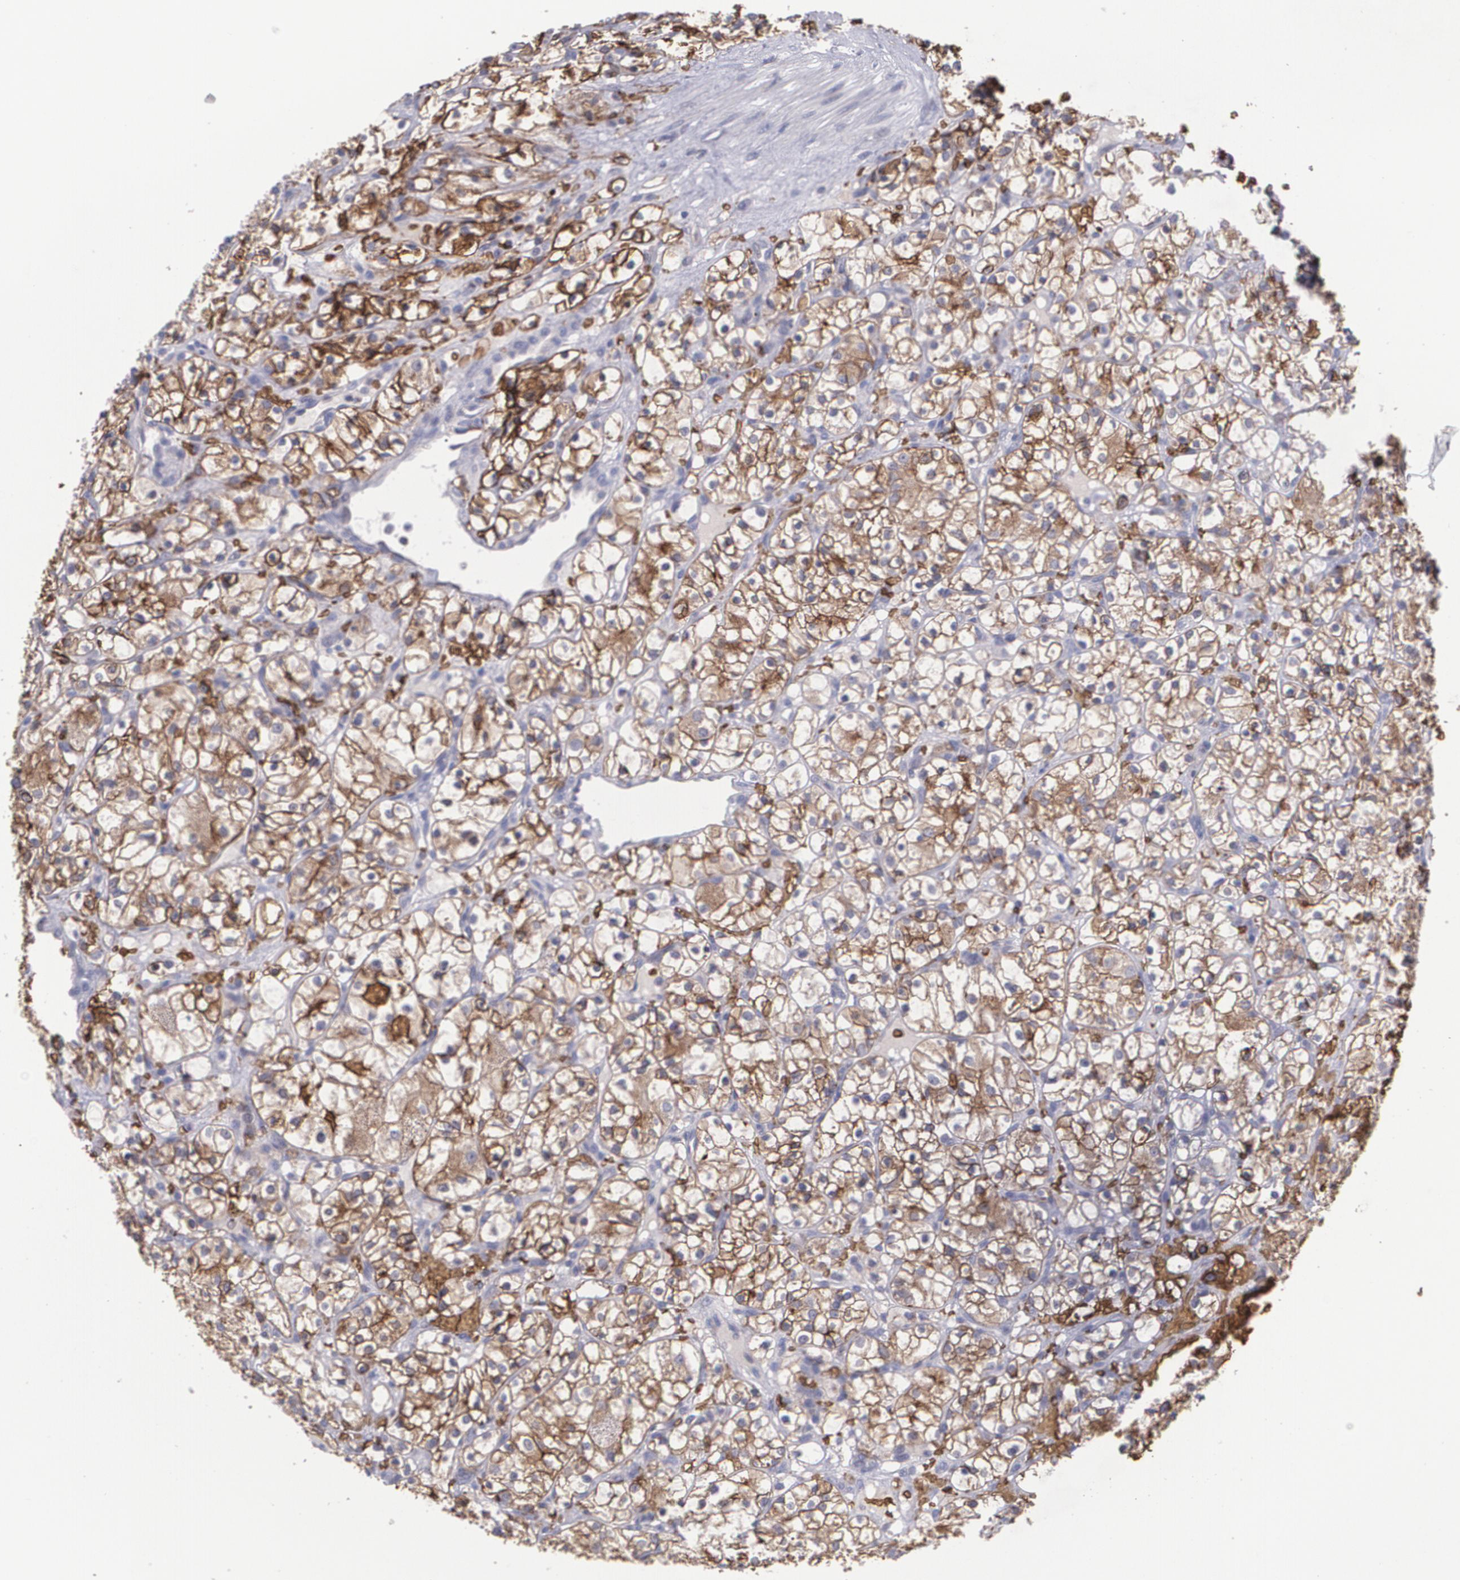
{"staining": {"intensity": "strong", "quantity": ">75%", "location": "cytoplasmic/membranous"}, "tissue": "renal cancer", "cell_type": "Tumor cells", "image_type": "cancer", "snomed": [{"axis": "morphology", "description": "Adenocarcinoma, NOS"}, {"axis": "topography", "description": "Kidney"}], "caption": "Strong cytoplasmic/membranous staining for a protein is identified in approximately >75% of tumor cells of renal adenocarcinoma using immunohistochemistry (IHC).", "gene": "SLC2A1", "patient": {"sex": "female", "age": 60}}